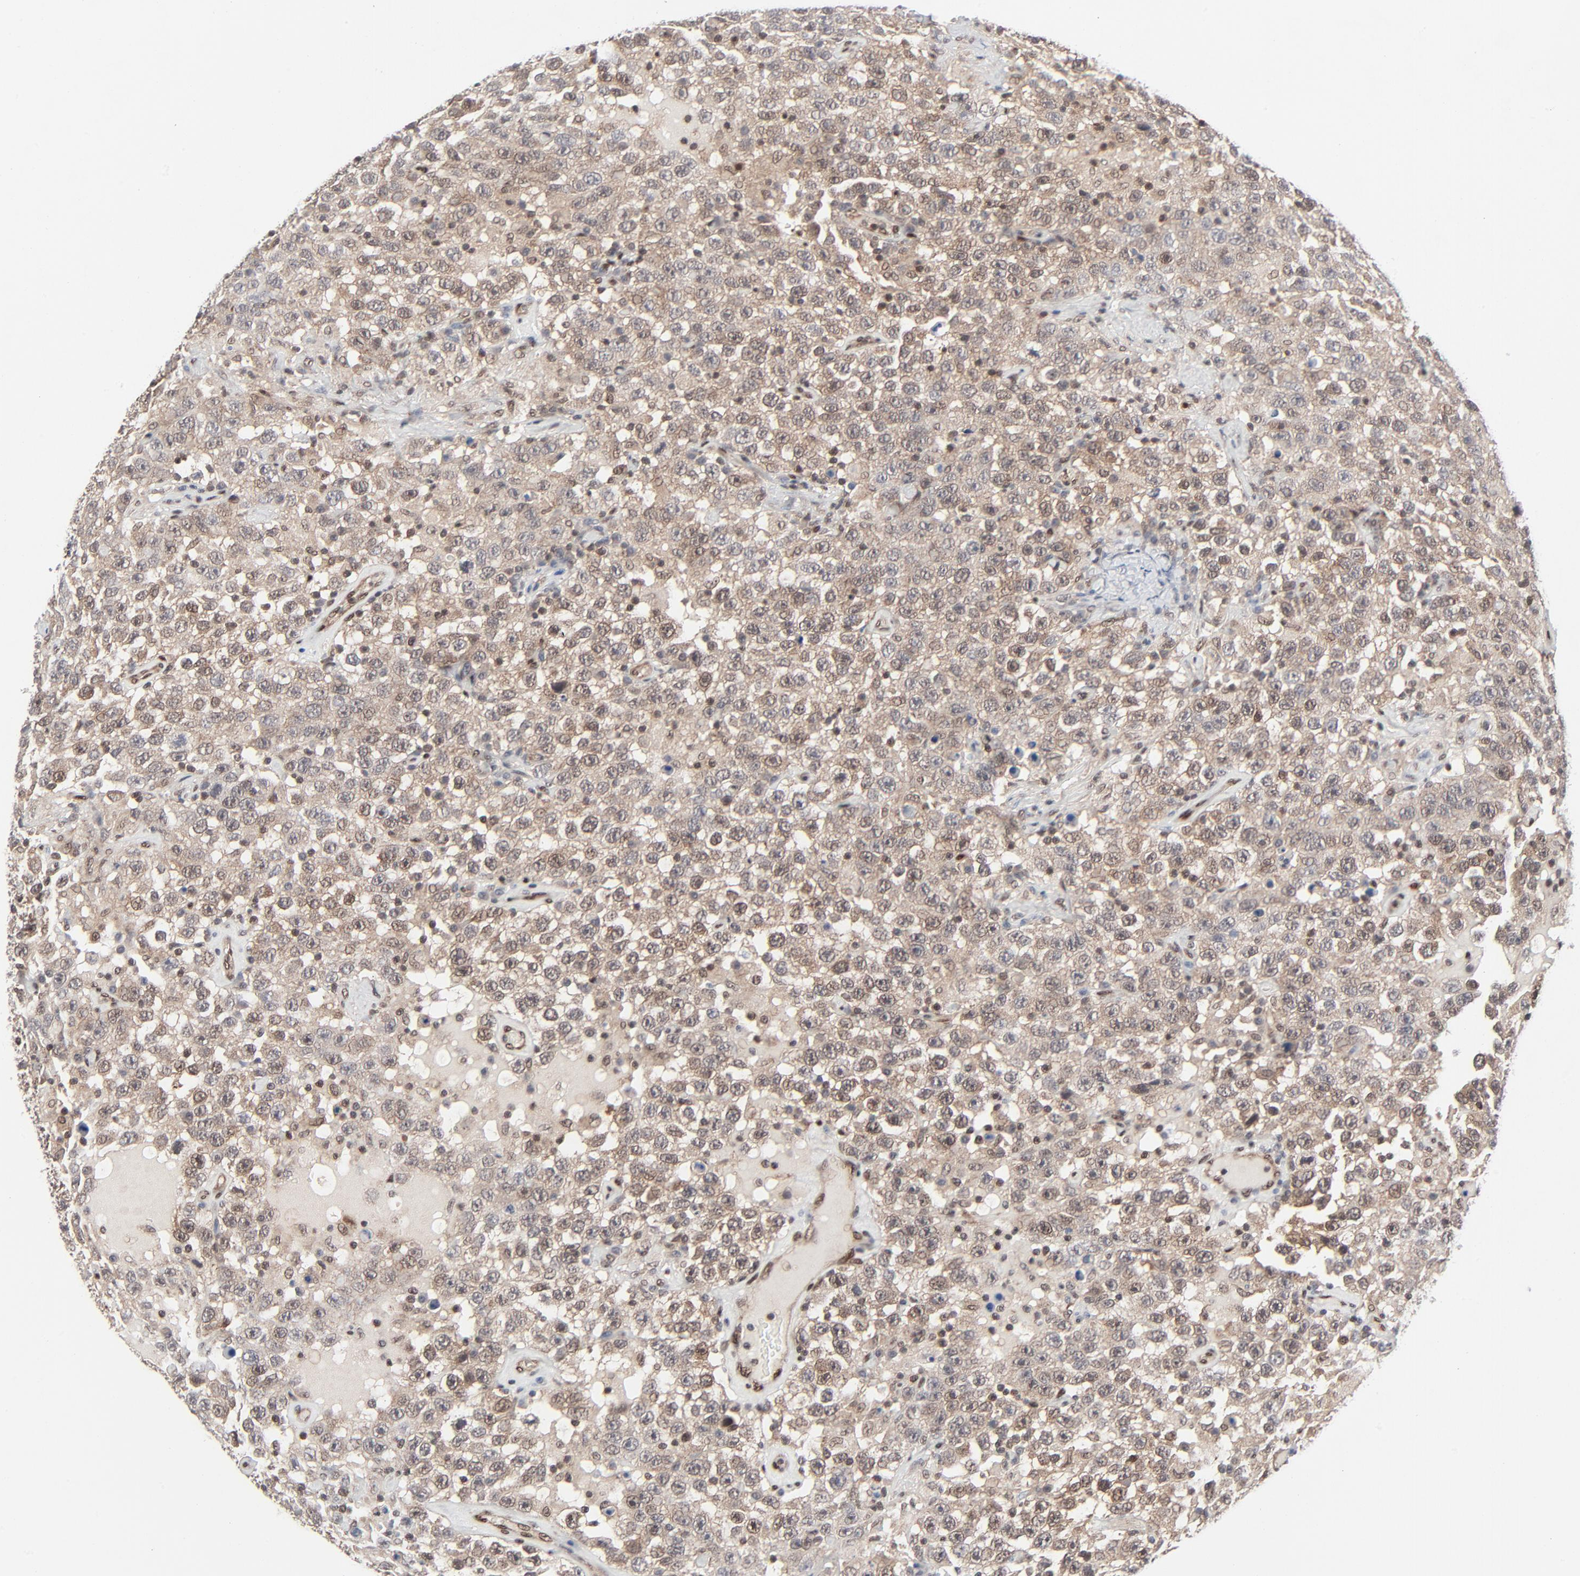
{"staining": {"intensity": "weak", "quantity": ">75%", "location": "cytoplasmic/membranous"}, "tissue": "testis cancer", "cell_type": "Tumor cells", "image_type": "cancer", "snomed": [{"axis": "morphology", "description": "Seminoma, NOS"}, {"axis": "topography", "description": "Testis"}], "caption": "Protein staining by IHC displays weak cytoplasmic/membranous positivity in approximately >75% of tumor cells in seminoma (testis).", "gene": "AKT1", "patient": {"sex": "male", "age": 41}}